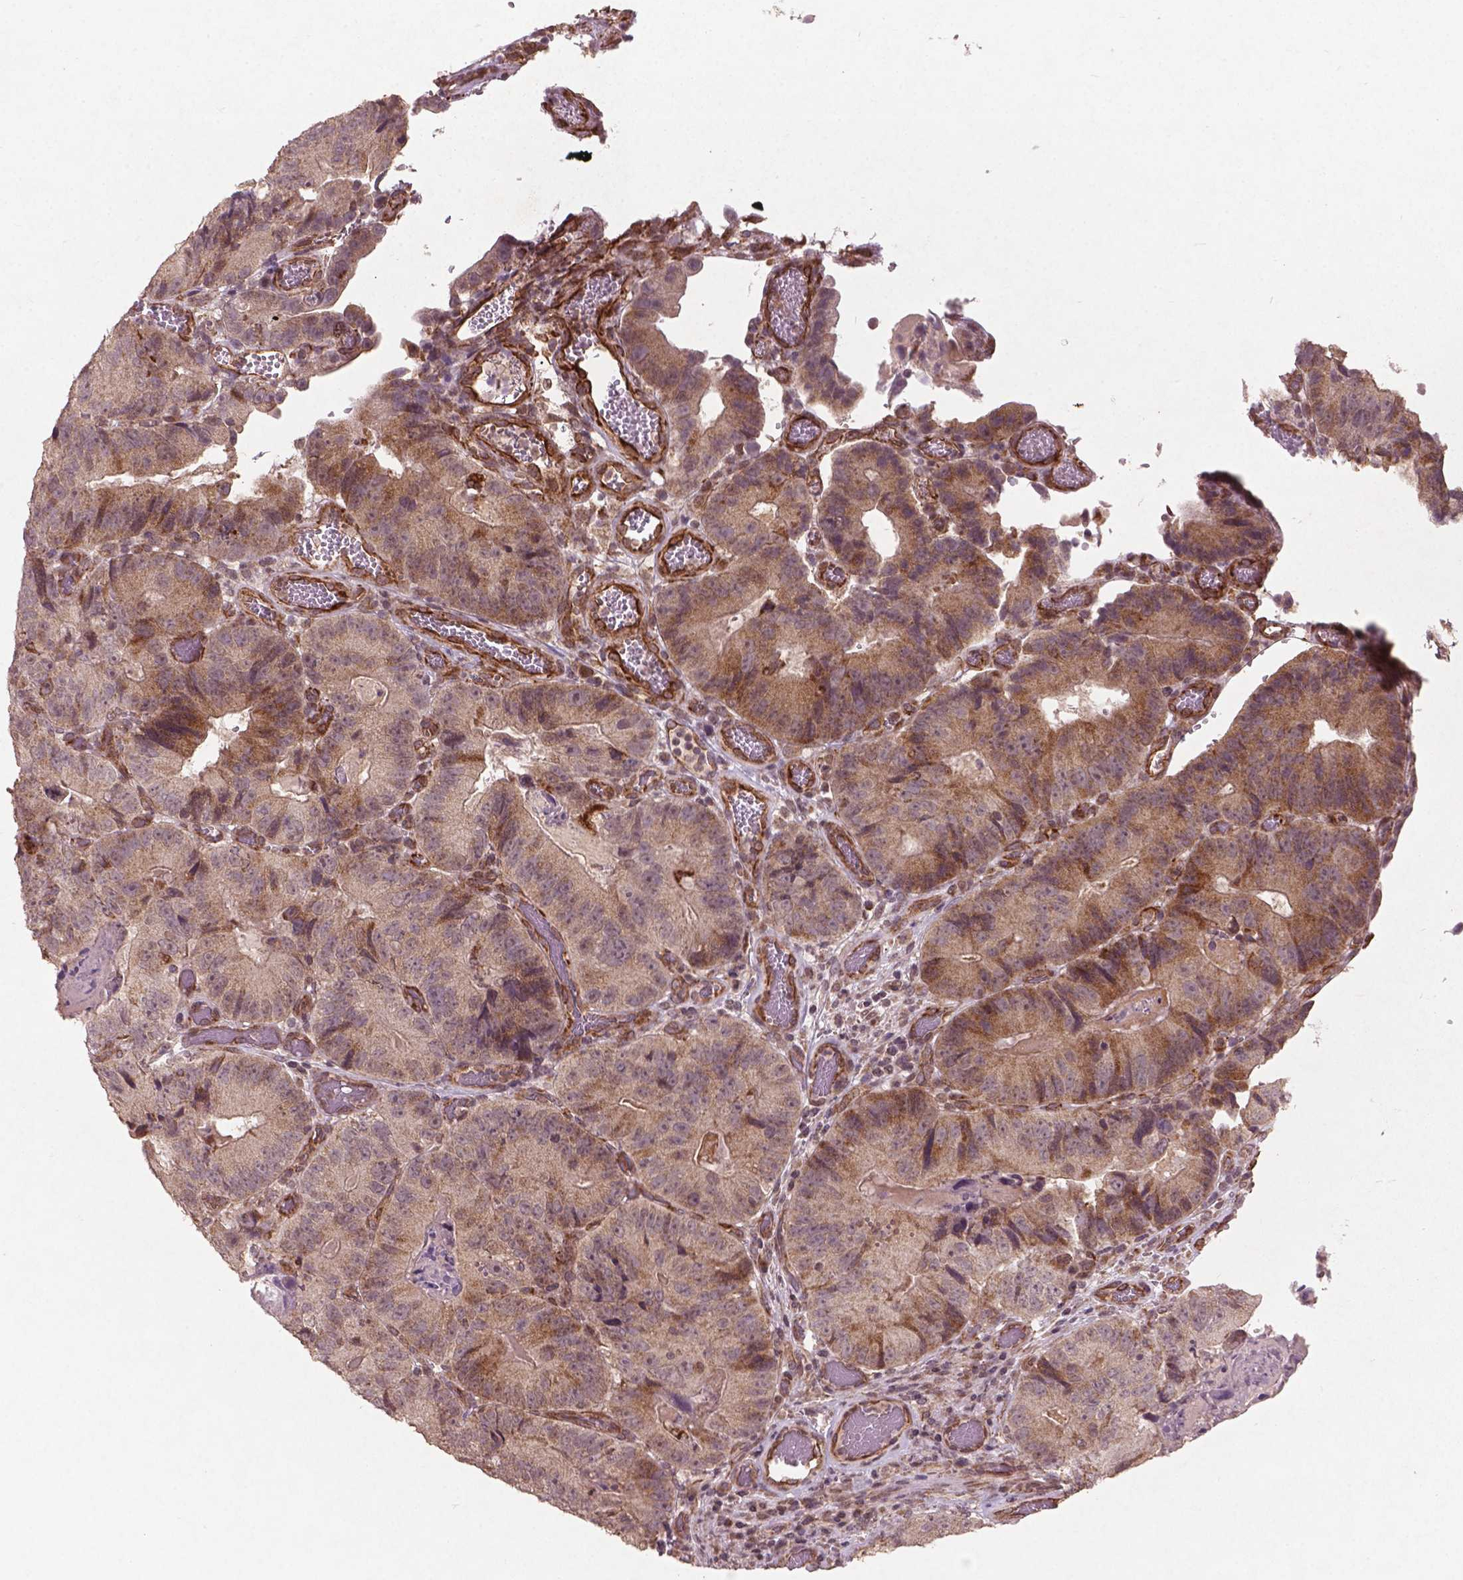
{"staining": {"intensity": "moderate", "quantity": "<25%", "location": "cytoplasmic/membranous"}, "tissue": "colorectal cancer", "cell_type": "Tumor cells", "image_type": "cancer", "snomed": [{"axis": "morphology", "description": "Adenocarcinoma, NOS"}, {"axis": "topography", "description": "Colon"}], "caption": "A low amount of moderate cytoplasmic/membranous positivity is identified in about <25% of tumor cells in colorectal cancer (adenocarcinoma) tissue. The staining is performed using DAB brown chromogen to label protein expression. The nuclei are counter-stained blue using hematoxylin.", "gene": "SMAD2", "patient": {"sex": "female", "age": 86}}